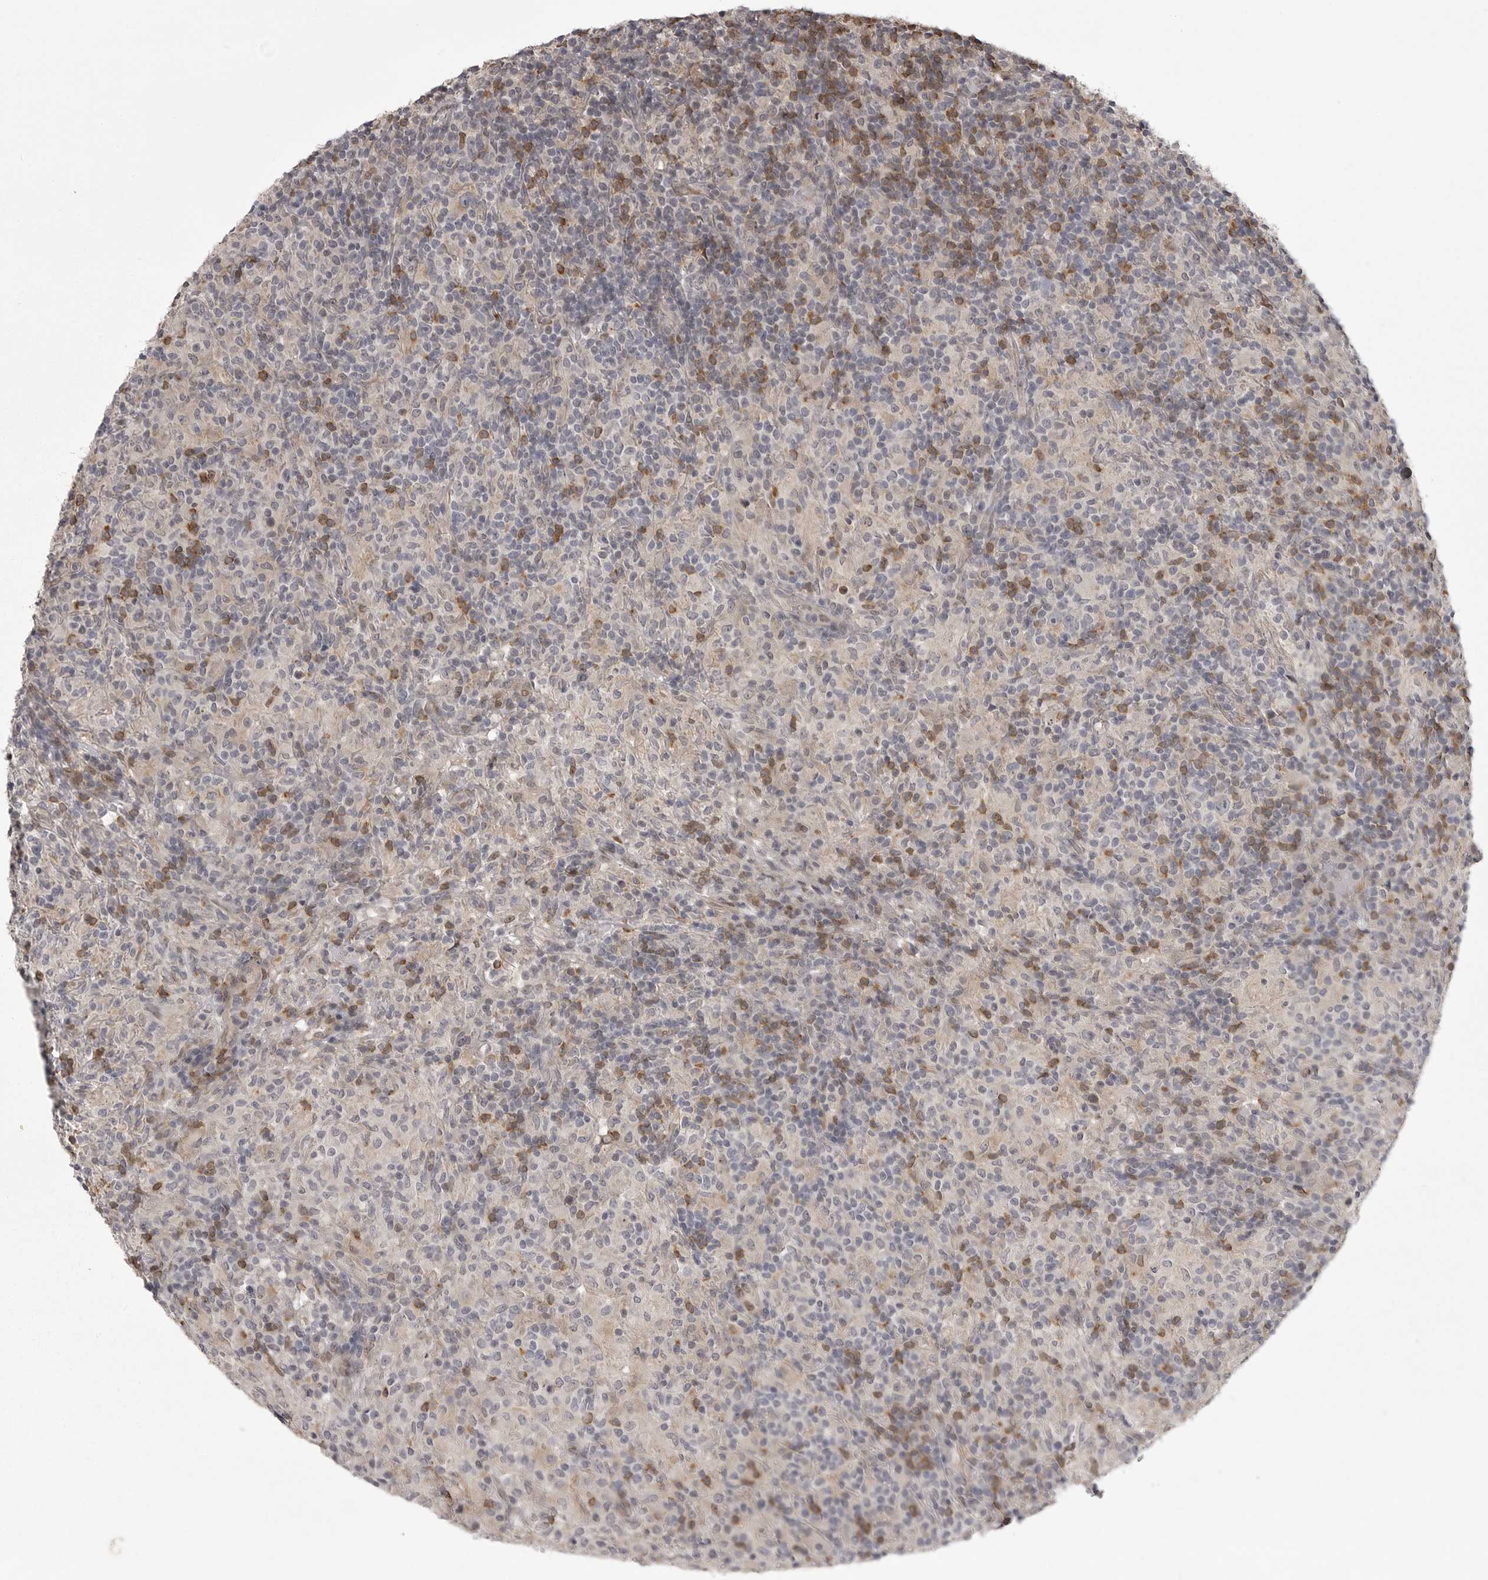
{"staining": {"intensity": "weak", "quantity": "<25%", "location": "cytoplasmic/membranous"}, "tissue": "lymphoma", "cell_type": "Tumor cells", "image_type": "cancer", "snomed": [{"axis": "morphology", "description": "Hodgkin's disease, NOS"}, {"axis": "topography", "description": "Lymph node"}], "caption": "The photomicrograph reveals no significant staining in tumor cells of Hodgkin's disease.", "gene": "SNX16", "patient": {"sex": "male", "age": 70}}